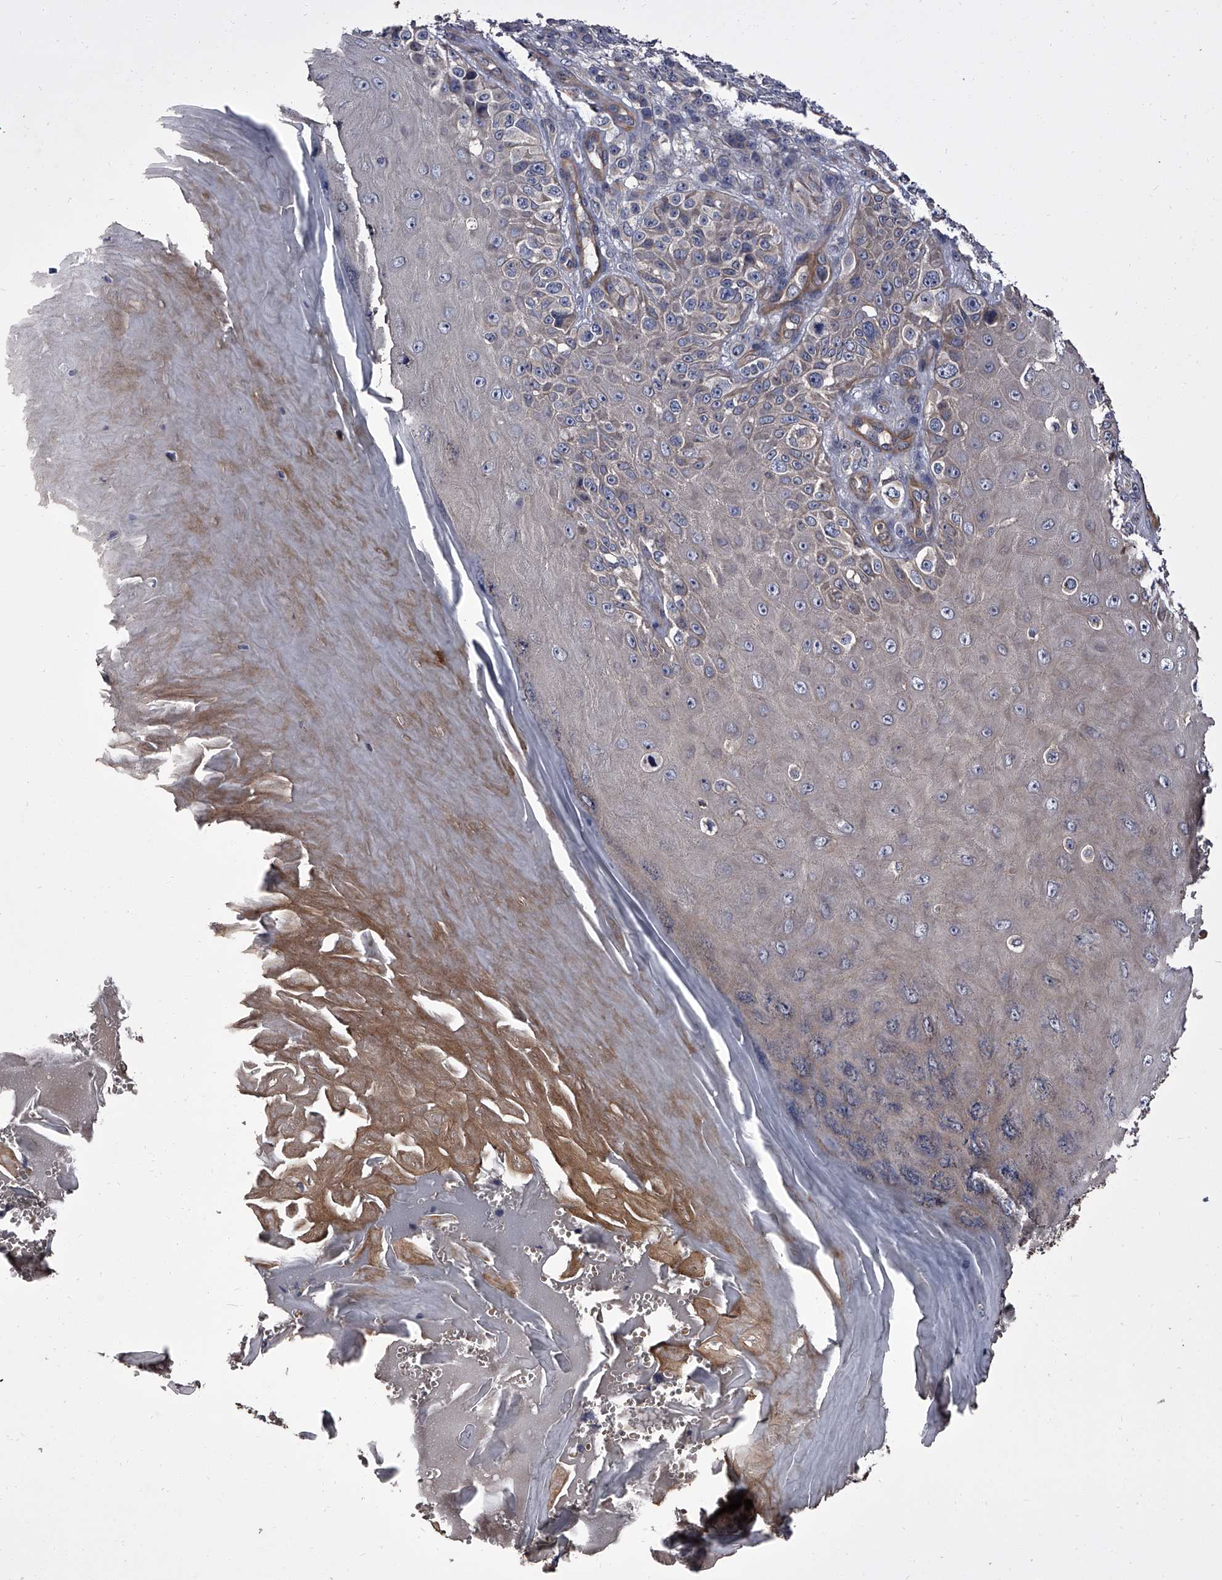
{"staining": {"intensity": "negative", "quantity": "none", "location": "none"}, "tissue": "melanoma", "cell_type": "Tumor cells", "image_type": "cancer", "snomed": [{"axis": "morphology", "description": "Malignant melanoma, NOS"}, {"axis": "topography", "description": "Skin"}], "caption": "Image shows no significant protein positivity in tumor cells of melanoma.", "gene": "STK36", "patient": {"sex": "female", "age": 55}}